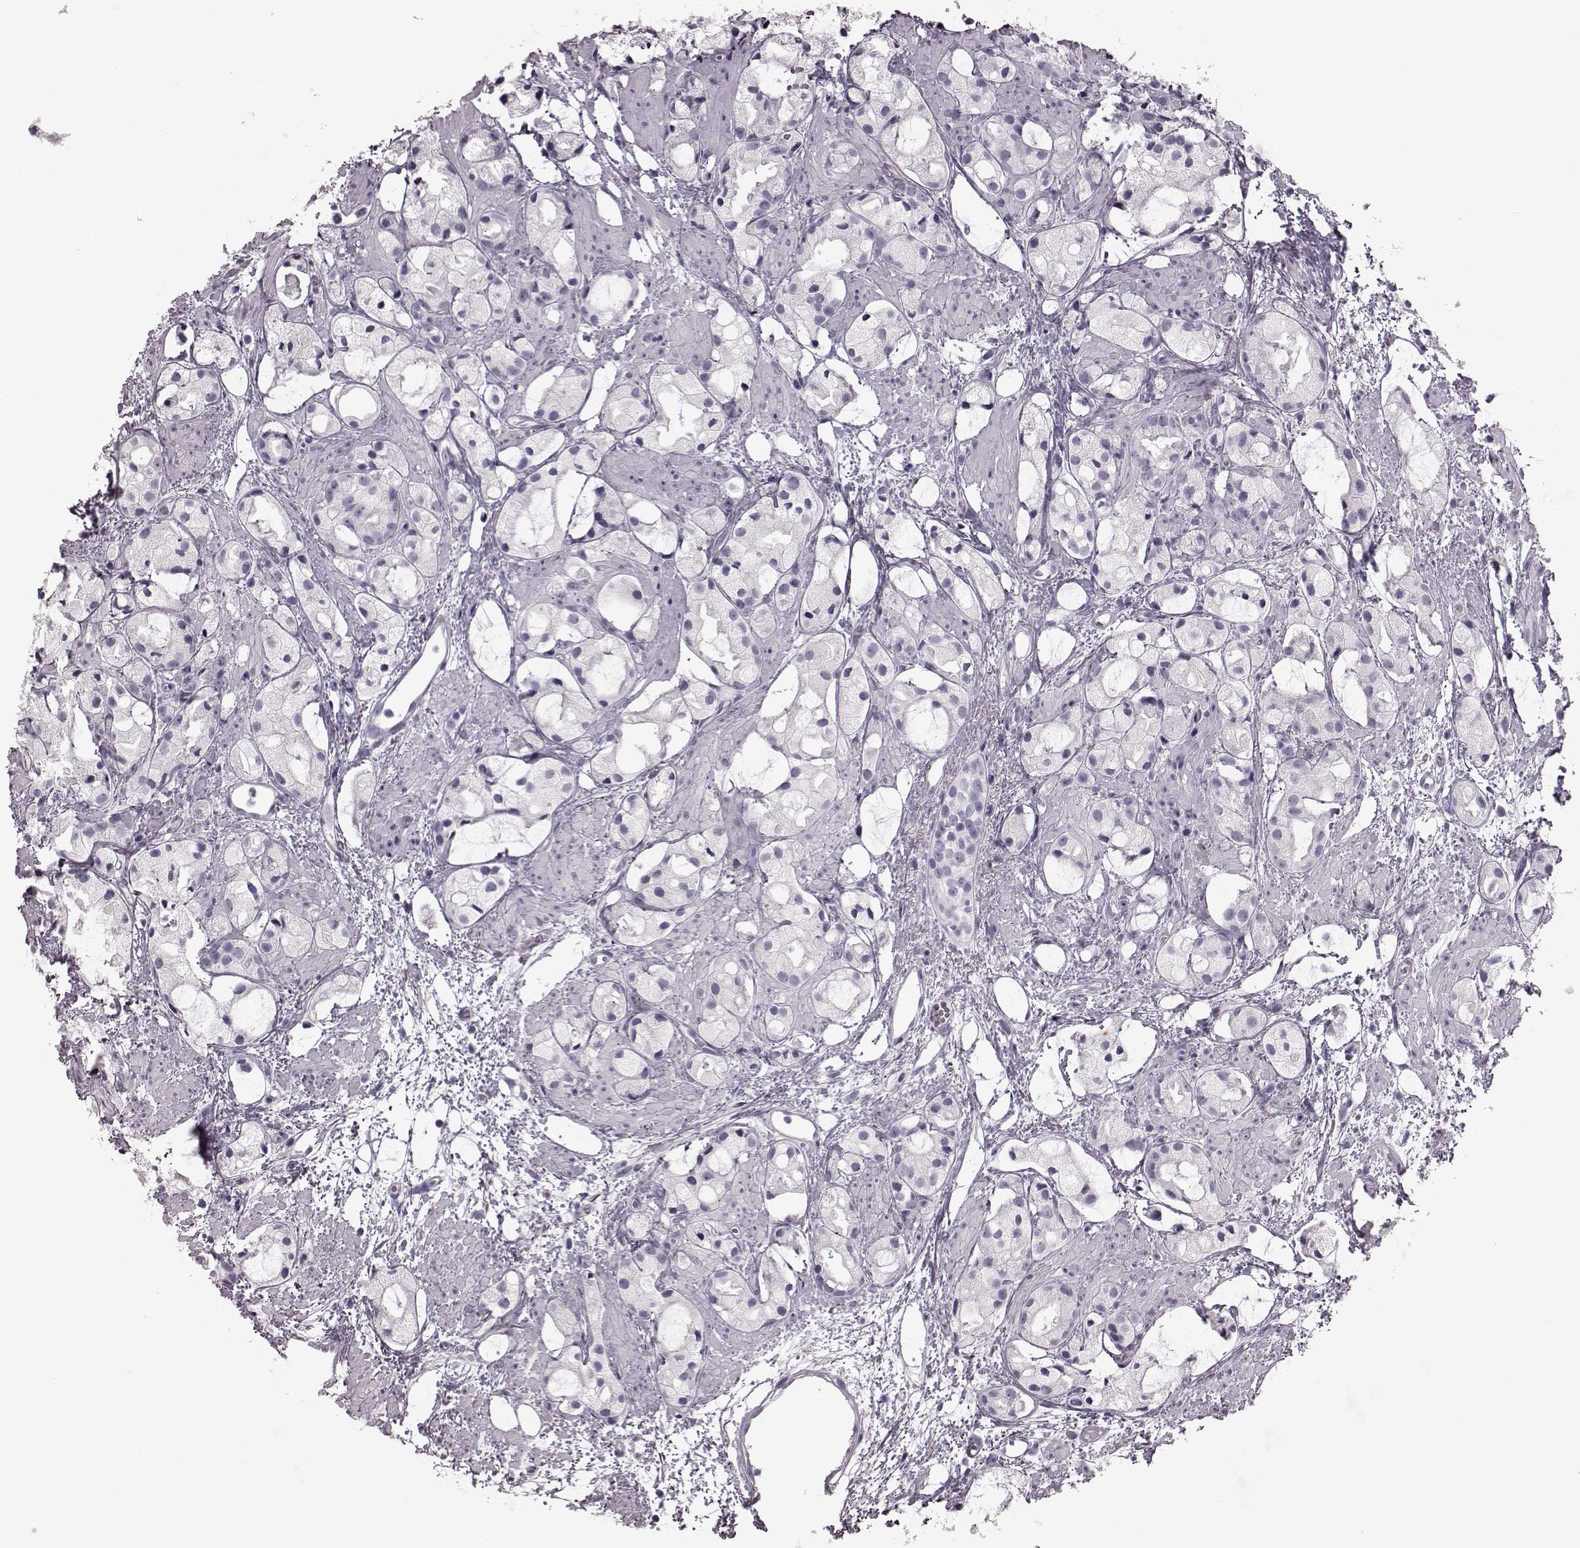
{"staining": {"intensity": "negative", "quantity": "none", "location": "none"}, "tissue": "prostate cancer", "cell_type": "Tumor cells", "image_type": "cancer", "snomed": [{"axis": "morphology", "description": "Adenocarcinoma, High grade"}, {"axis": "topography", "description": "Prostate"}], "caption": "A histopathology image of human prostate cancer (adenocarcinoma (high-grade)) is negative for staining in tumor cells.", "gene": "SNTG1", "patient": {"sex": "male", "age": 85}}